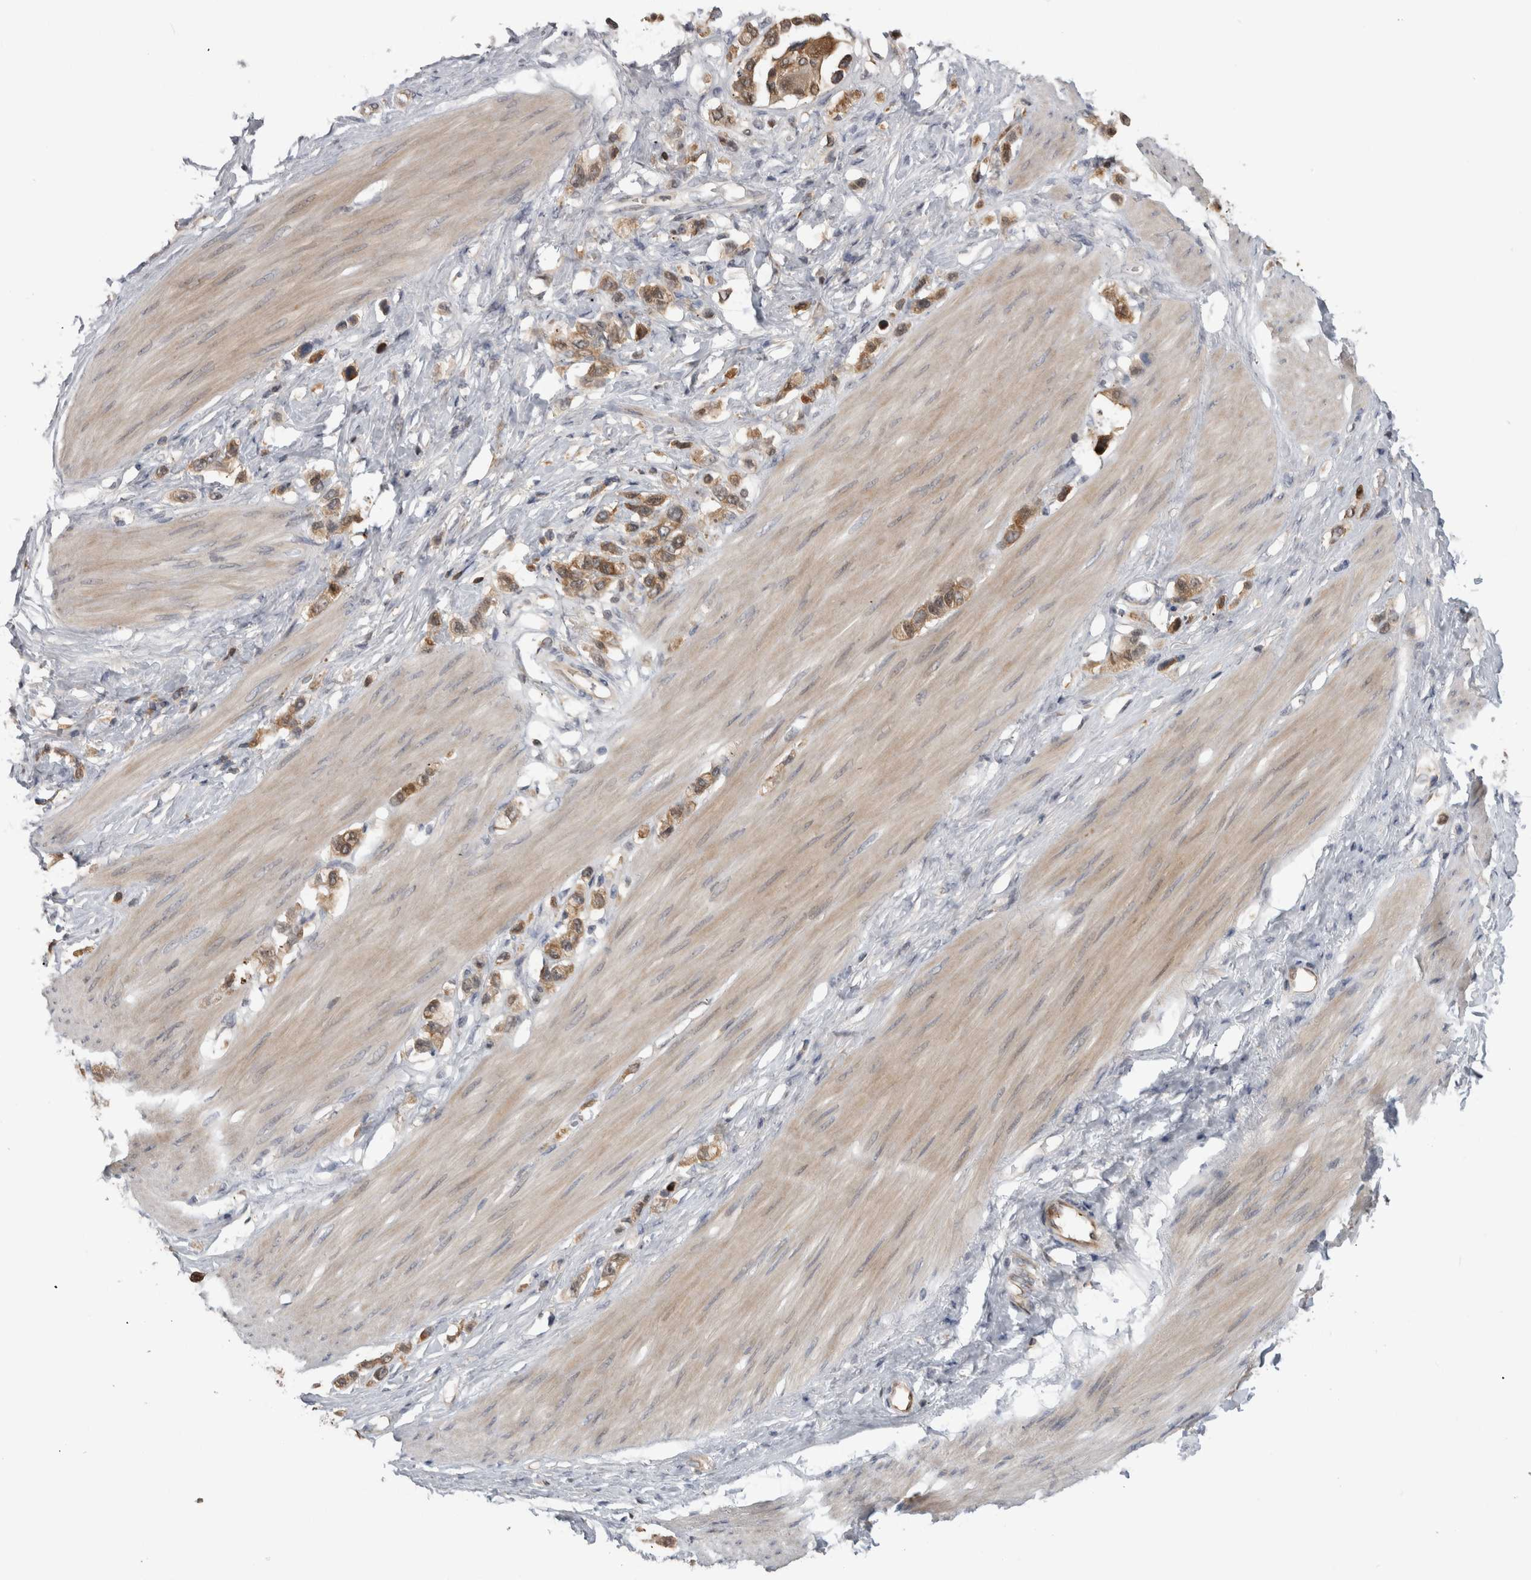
{"staining": {"intensity": "moderate", "quantity": ">75%", "location": "cytoplasmic/membranous"}, "tissue": "stomach cancer", "cell_type": "Tumor cells", "image_type": "cancer", "snomed": [{"axis": "morphology", "description": "Adenocarcinoma, NOS"}, {"axis": "topography", "description": "Stomach"}], "caption": "There is medium levels of moderate cytoplasmic/membranous expression in tumor cells of stomach adenocarcinoma, as demonstrated by immunohistochemical staining (brown color).", "gene": "USH1G", "patient": {"sex": "female", "age": 65}}